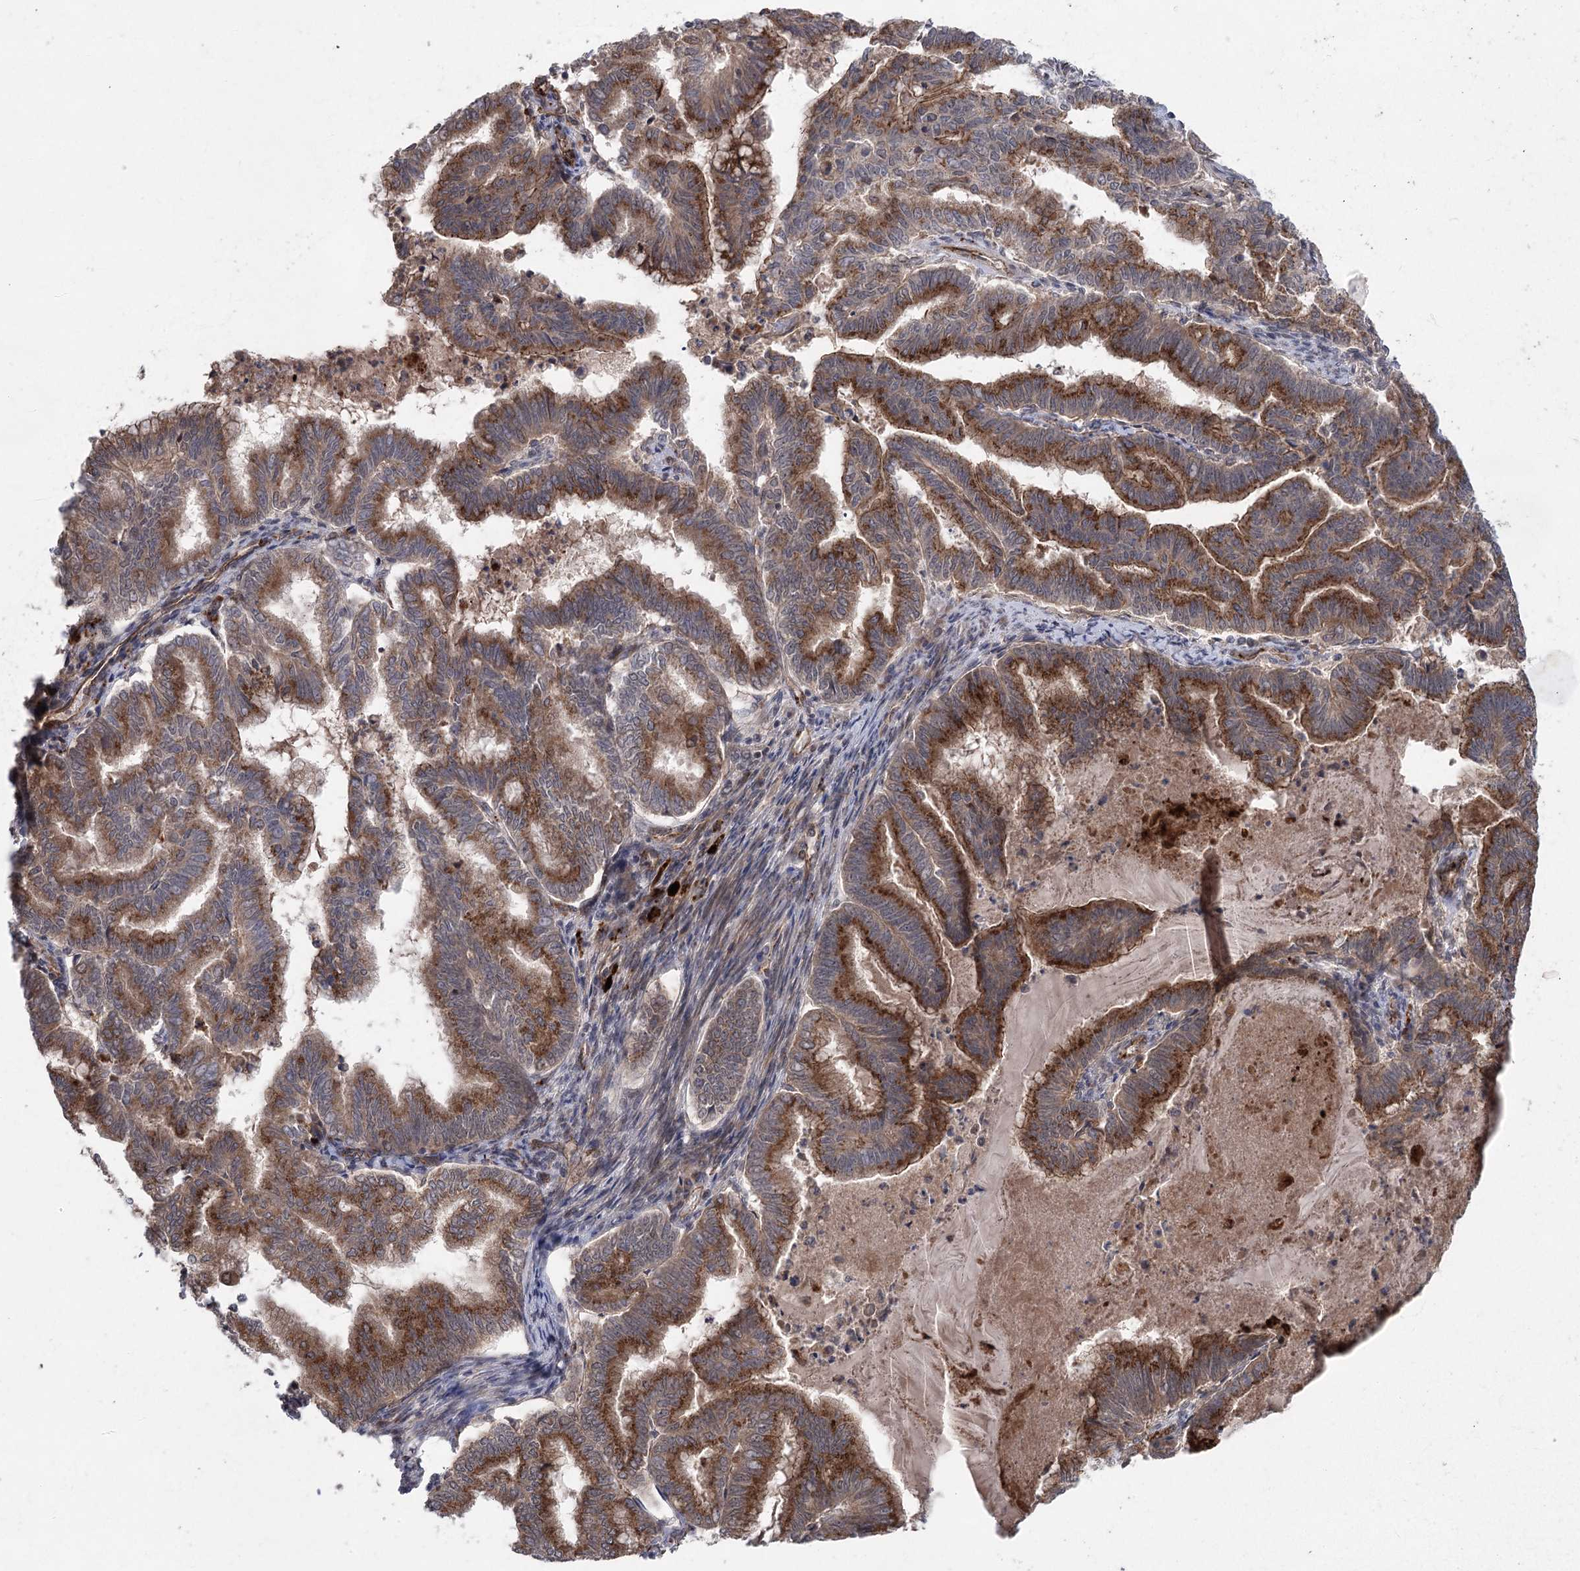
{"staining": {"intensity": "strong", "quantity": ">75%", "location": "cytoplasmic/membranous"}, "tissue": "endometrial cancer", "cell_type": "Tumor cells", "image_type": "cancer", "snomed": [{"axis": "morphology", "description": "Adenocarcinoma, NOS"}, {"axis": "topography", "description": "Endometrium"}], "caption": "A brown stain highlights strong cytoplasmic/membranous positivity of a protein in human endometrial cancer tumor cells.", "gene": "METTL24", "patient": {"sex": "female", "age": 79}}